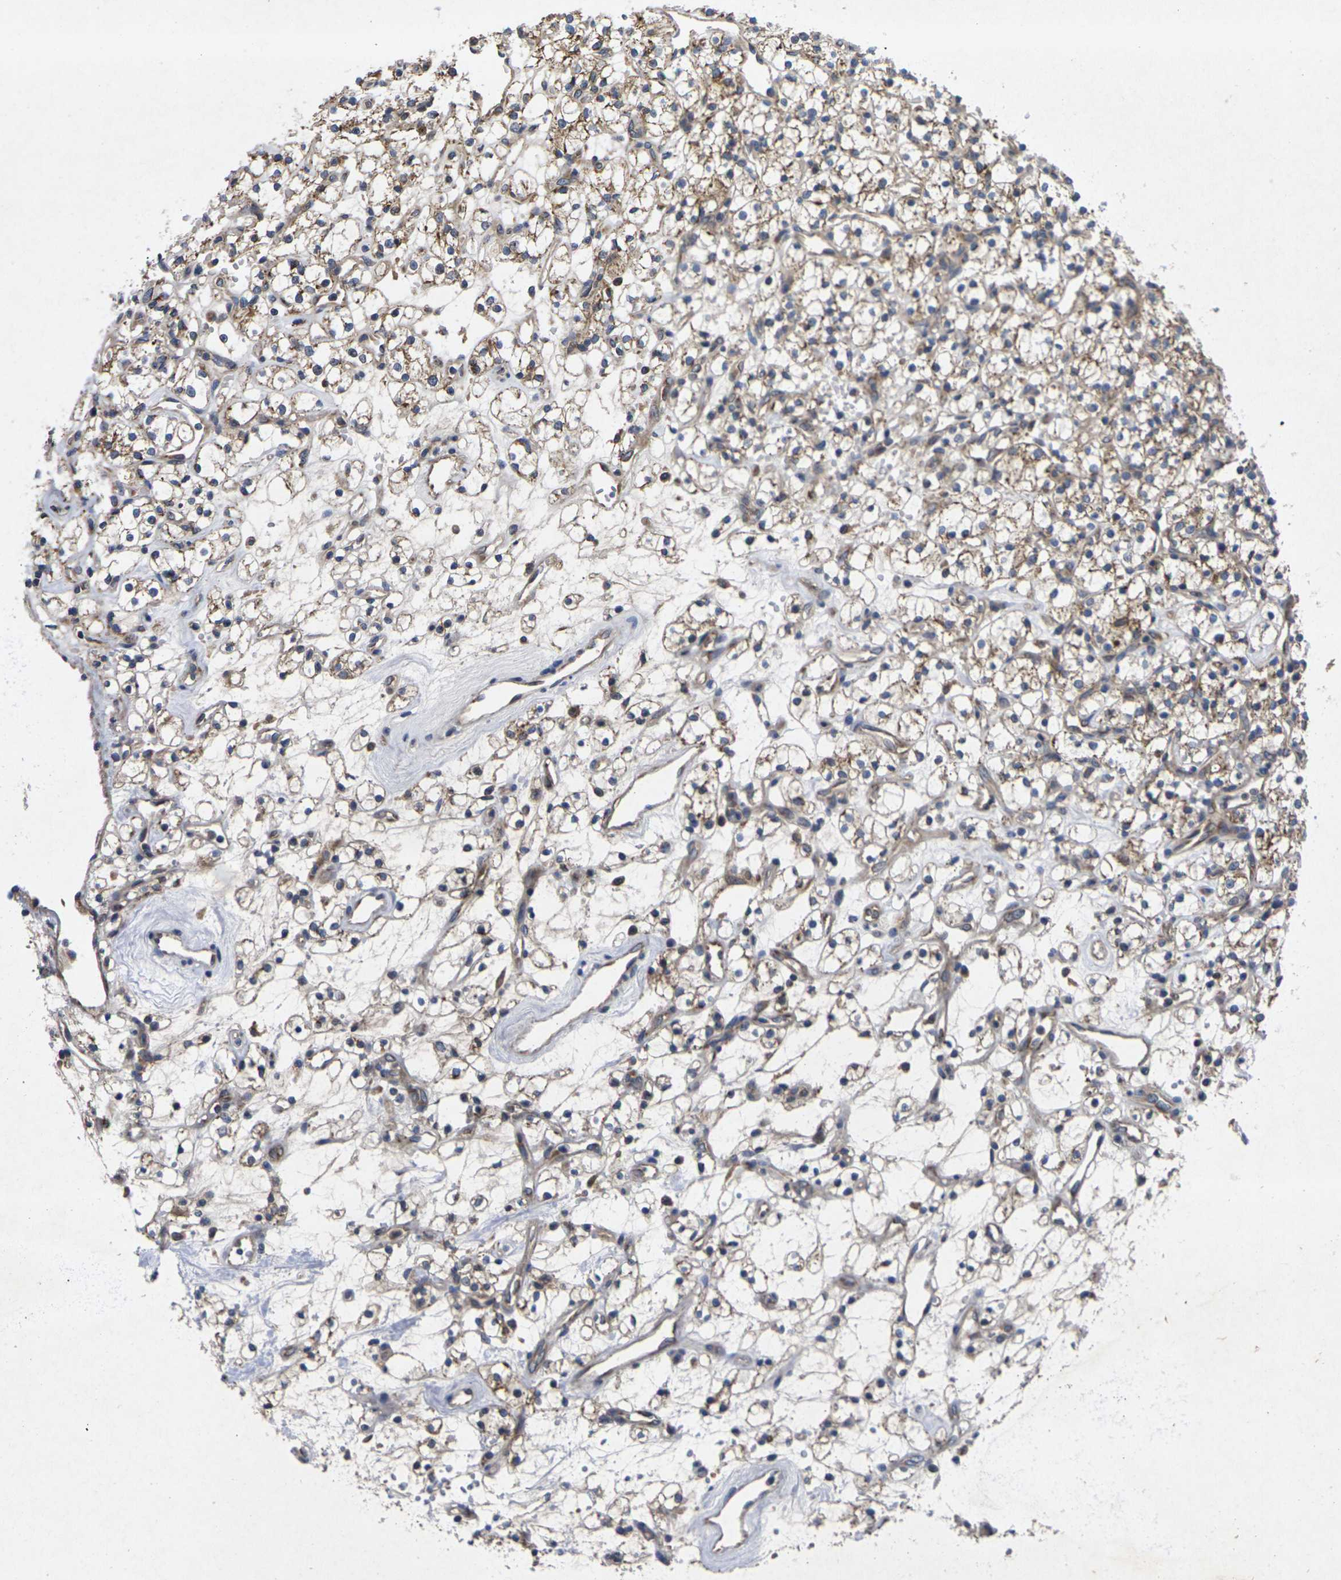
{"staining": {"intensity": "moderate", "quantity": ">75%", "location": "cytoplasmic/membranous"}, "tissue": "renal cancer", "cell_type": "Tumor cells", "image_type": "cancer", "snomed": [{"axis": "morphology", "description": "Adenocarcinoma, NOS"}, {"axis": "topography", "description": "Kidney"}], "caption": "Renal cancer (adenocarcinoma) stained with a protein marker displays moderate staining in tumor cells.", "gene": "KIF1B", "patient": {"sex": "female", "age": 60}}